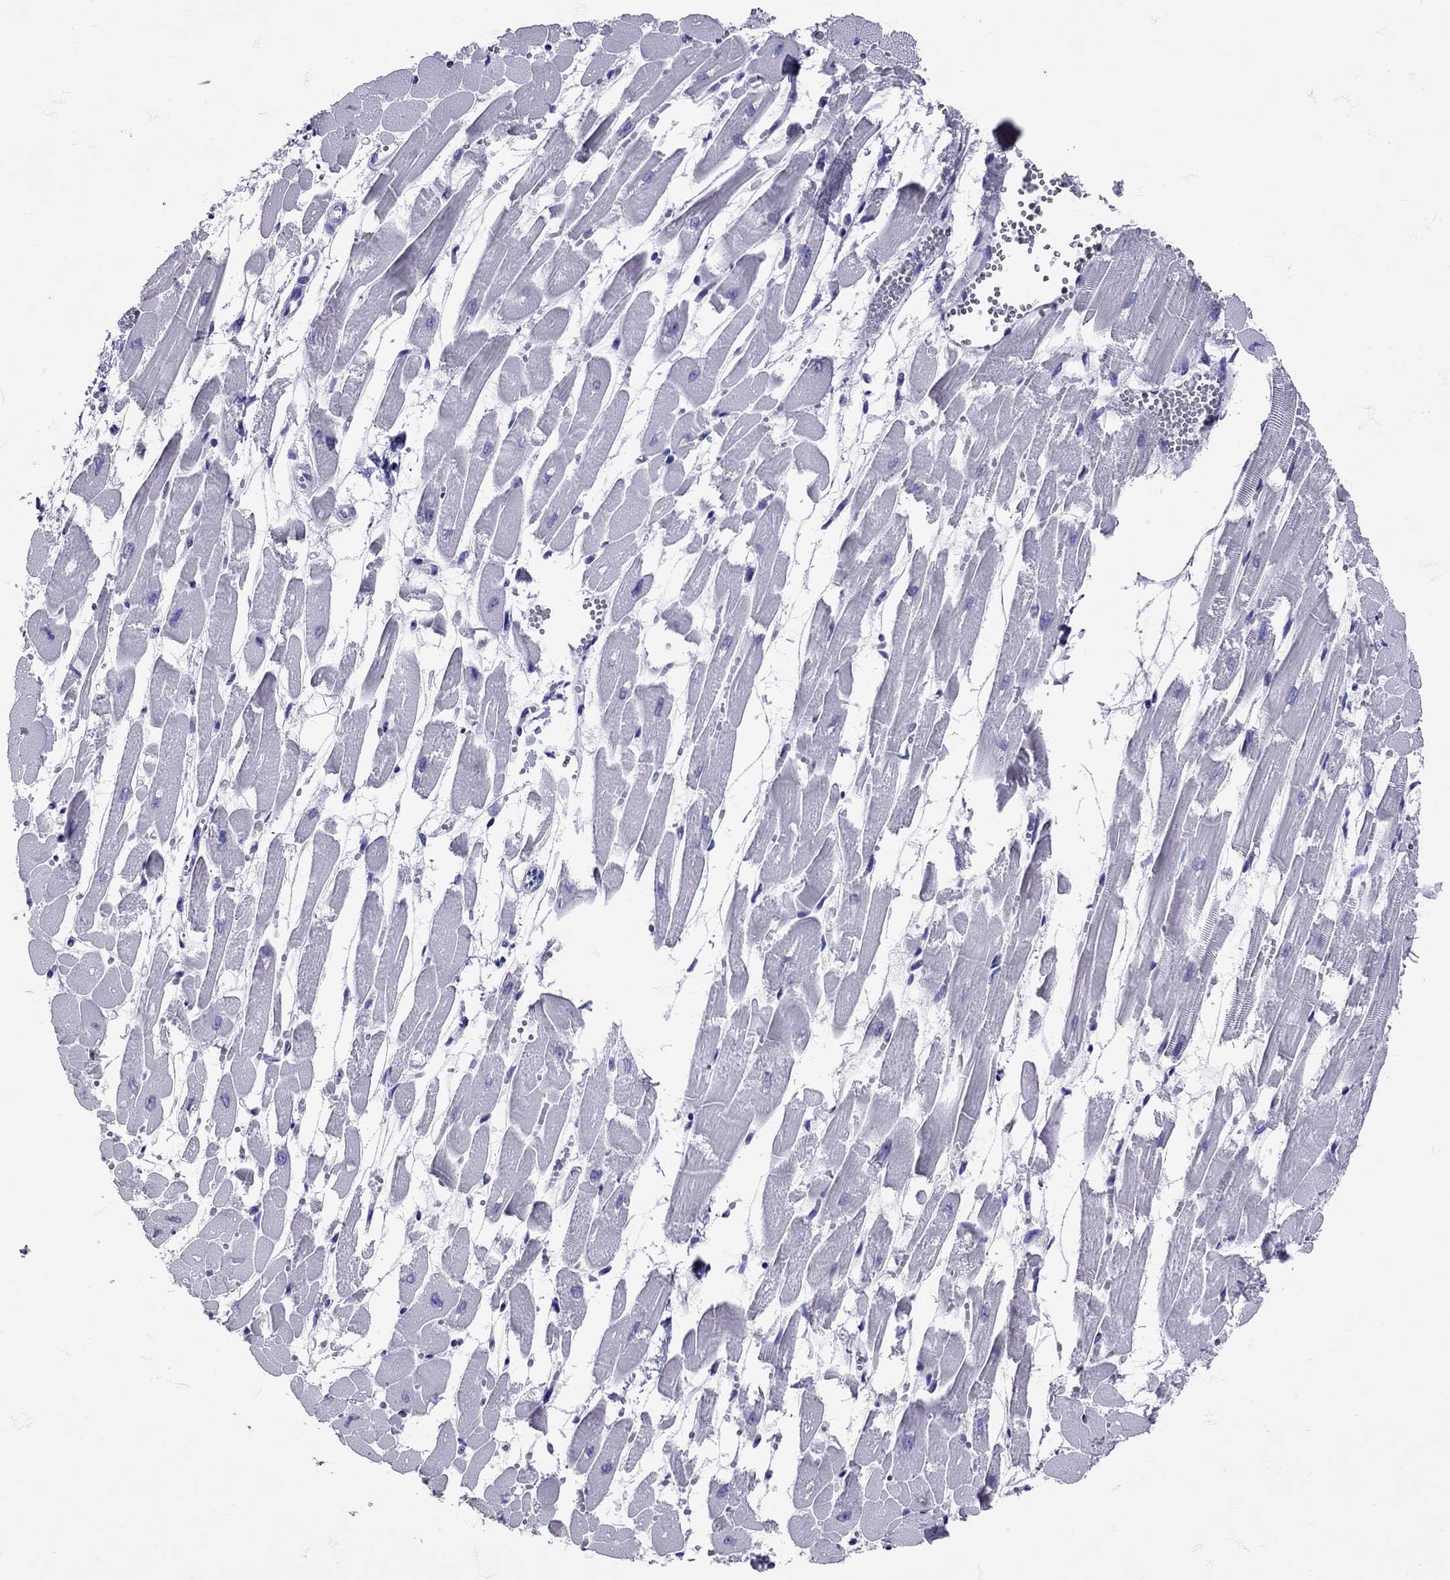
{"staining": {"intensity": "negative", "quantity": "none", "location": "none"}, "tissue": "heart muscle", "cell_type": "Cardiomyocytes", "image_type": "normal", "snomed": [{"axis": "morphology", "description": "Normal tissue, NOS"}, {"axis": "topography", "description": "Heart"}], "caption": "This is an IHC histopathology image of normal human heart muscle. There is no expression in cardiomyocytes.", "gene": "AVP", "patient": {"sex": "female", "age": 52}}